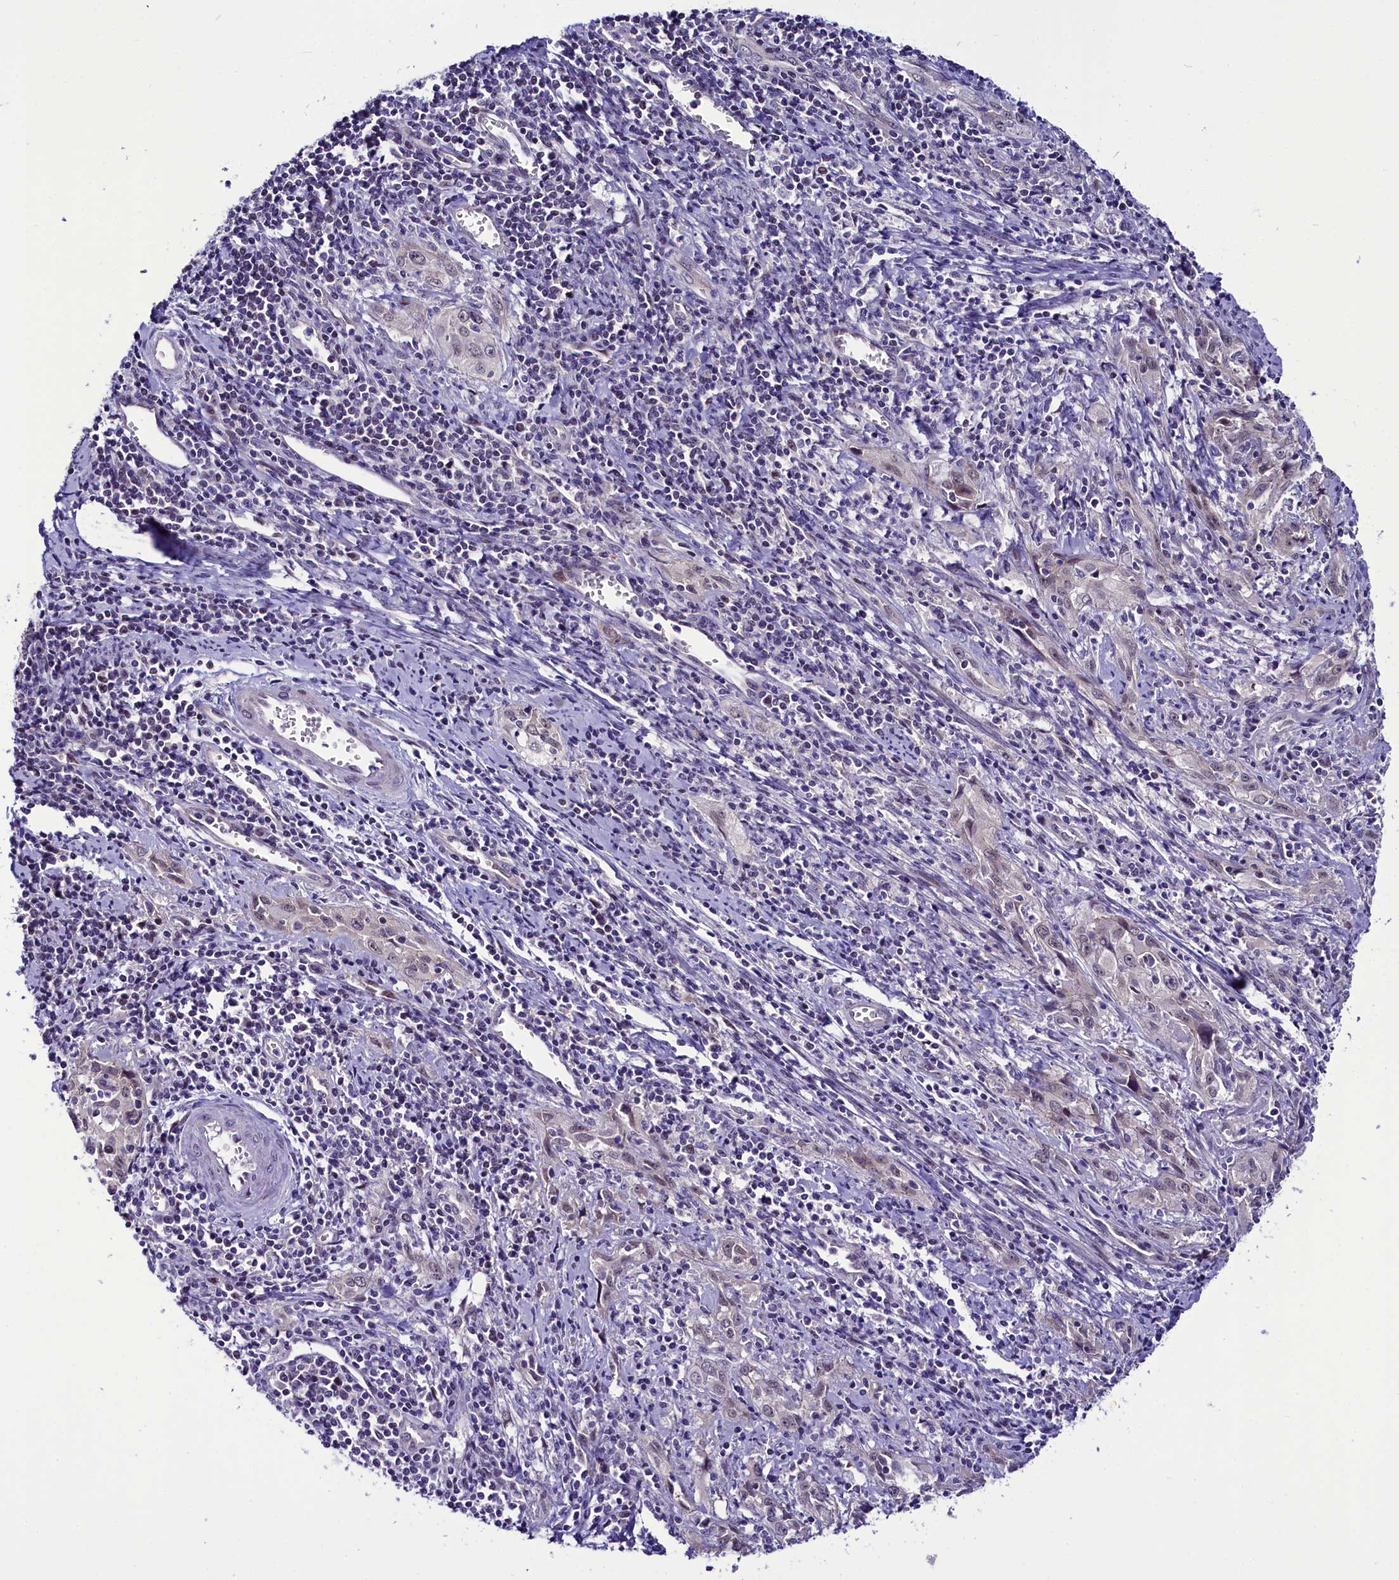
{"staining": {"intensity": "negative", "quantity": "none", "location": "none"}, "tissue": "cervical cancer", "cell_type": "Tumor cells", "image_type": "cancer", "snomed": [{"axis": "morphology", "description": "Squamous cell carcinoma, NOS"}, {"axis": "topography", "description": "Cervix"}], "caption": "Immunohistochemistry (IHC) micrograph of cervical cancer stained for a protein (brown), which reveals no expression in tumor cells.", "gene": "CCDC106", "patient": {"sex": "female", "age": 57}}